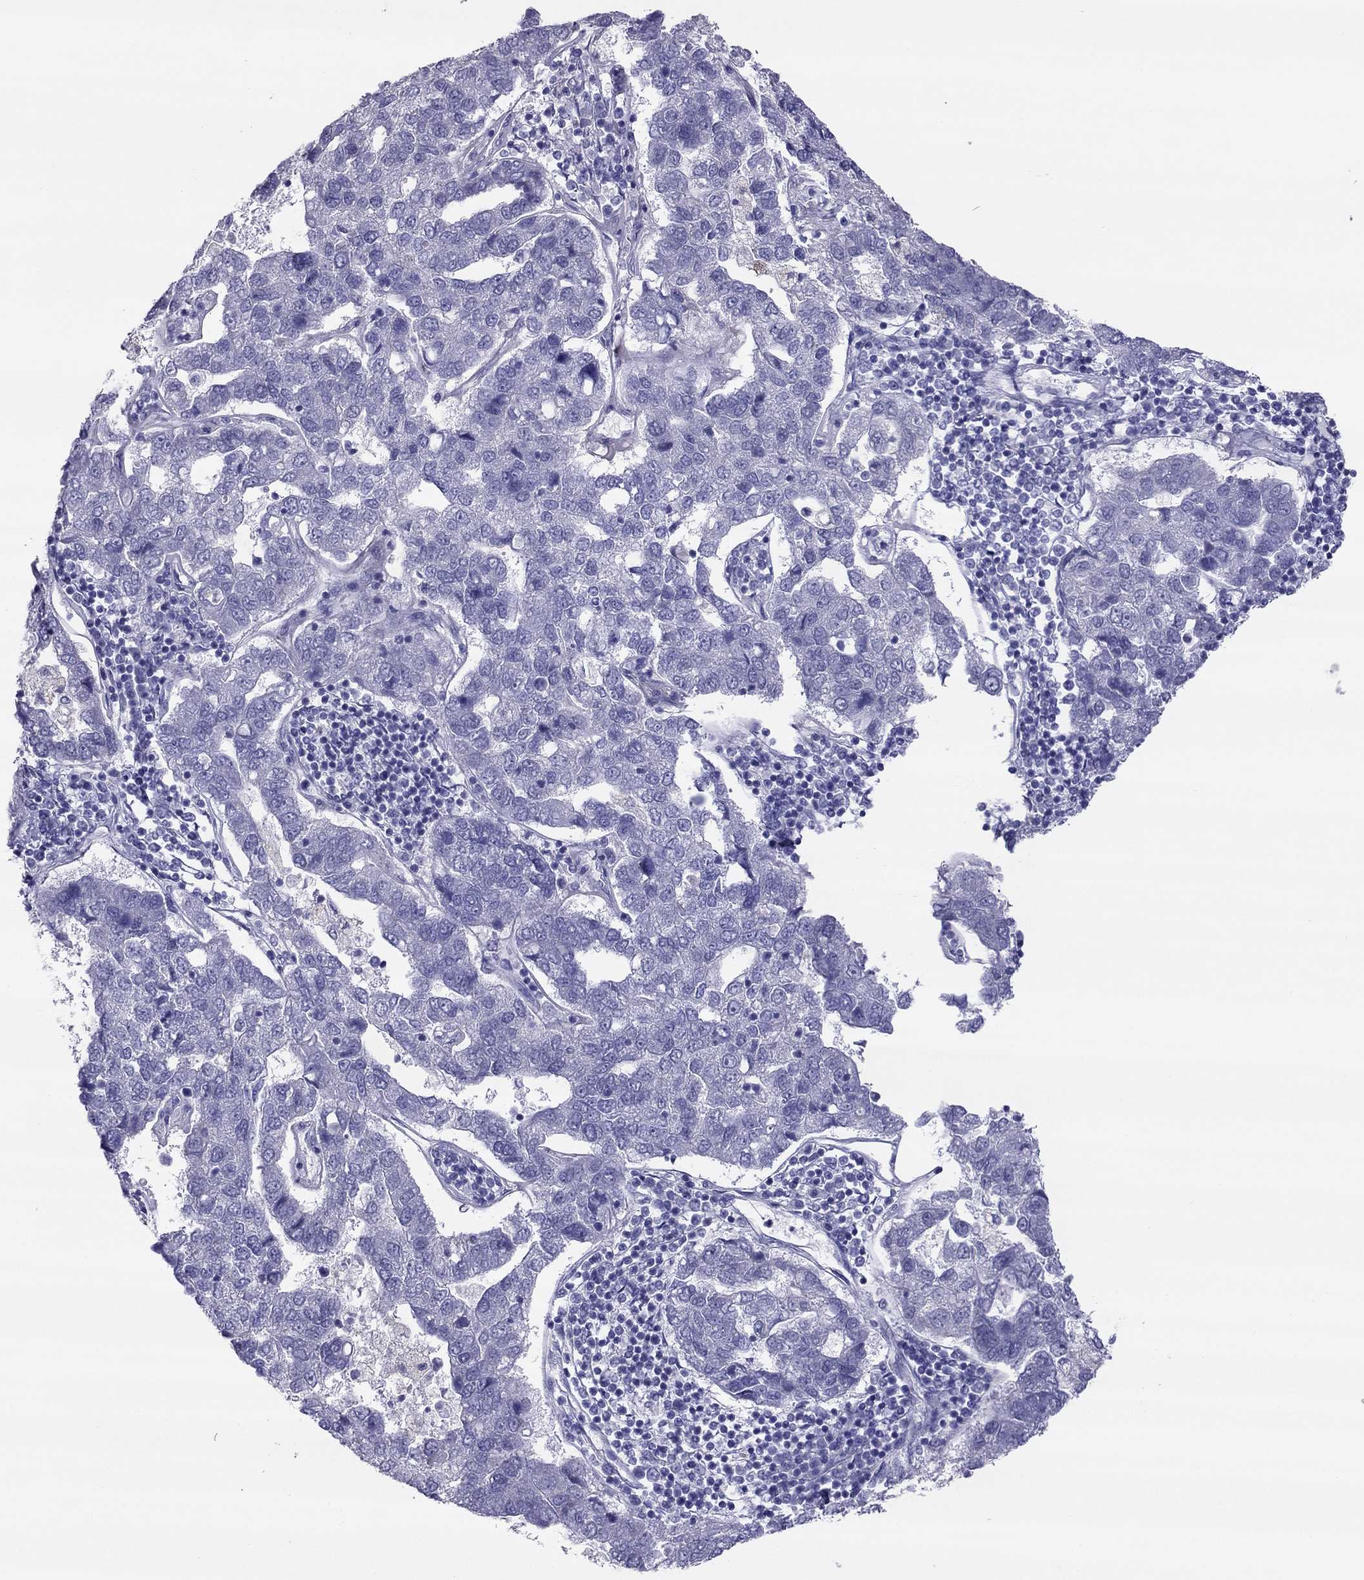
{"staining": {"intensity": "negative", "quantity": "none", "location": "none"}, "tissue": "pancreatic cancer", "cell_type": "Tumor cells", "image_type": "cancer", "snomed": [{"axis": "morphology", "description": "Adenocarcinoma, NOS"}, {"axis": "topography", "description": "Pancreas"}], "caption": "Adenocarcinoma (pancreatic) was stained to show a protein in brown. There is no significant positivity in tumor cells.", "gene": "MAEL", "patient": {"sex": "female", "age": 61}}